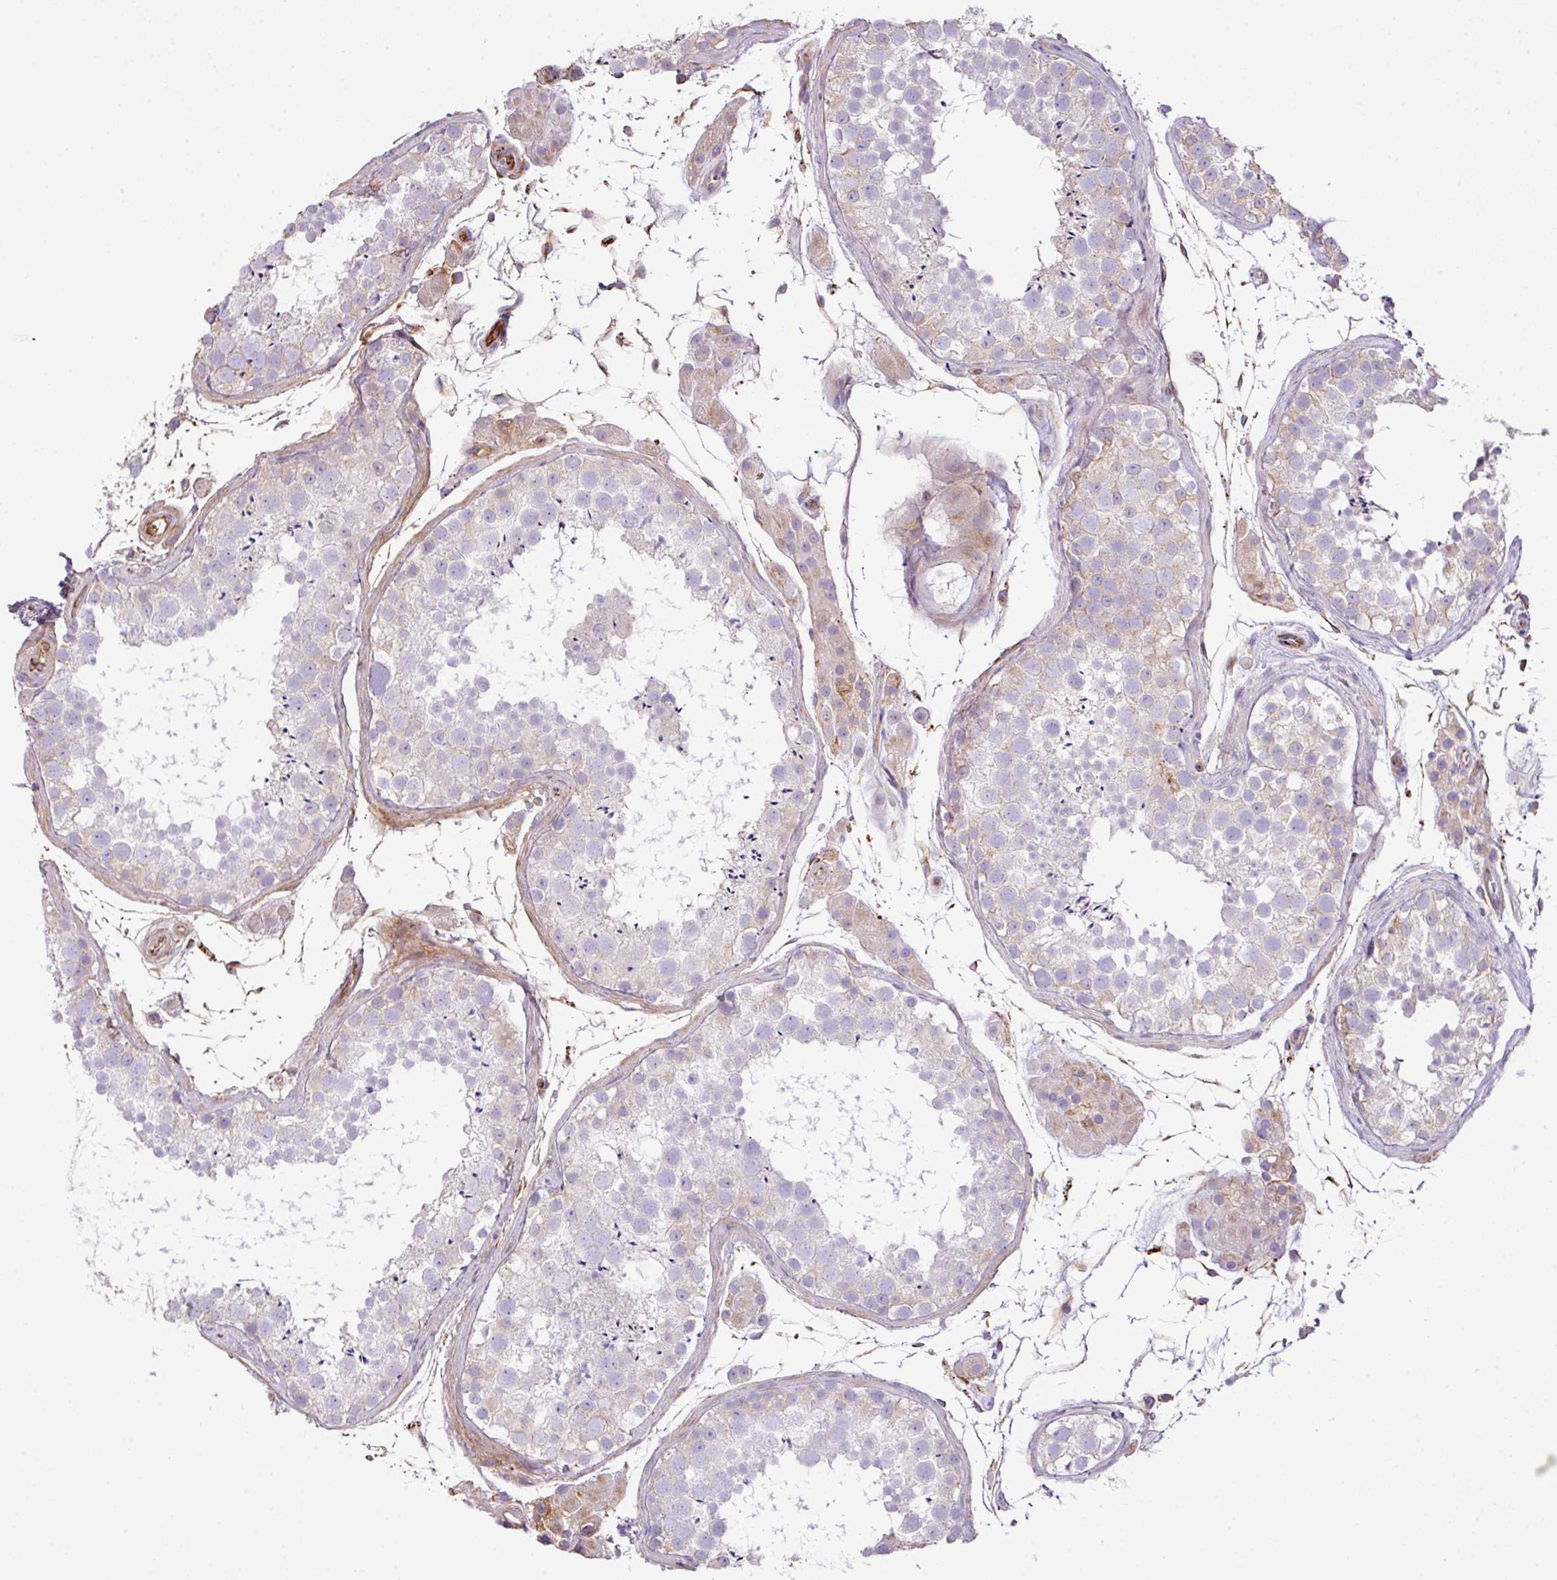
{"staining": {"intensity": "moderate", "quantity": "<25%", "location": "cytoplasmic/membranous"}, "tissue": "testis", "cell_type": "Cells in seminiferous ducts", "image_type": "normal", "snomed": [{"axis": "morphology", "description": "Normal tissue, NOS"}, {"axis": "topography", "description": "Testis"}], "caption": "This photomicrograph exhibits immunohistochemistry staining of unremarkable testis, with low moderate cytoplasmic/membranous positivity in about <25% of cells in seminiferous ducts.", "gene": "CTXN2", "patient": {"sex": "male", "age": 41}}